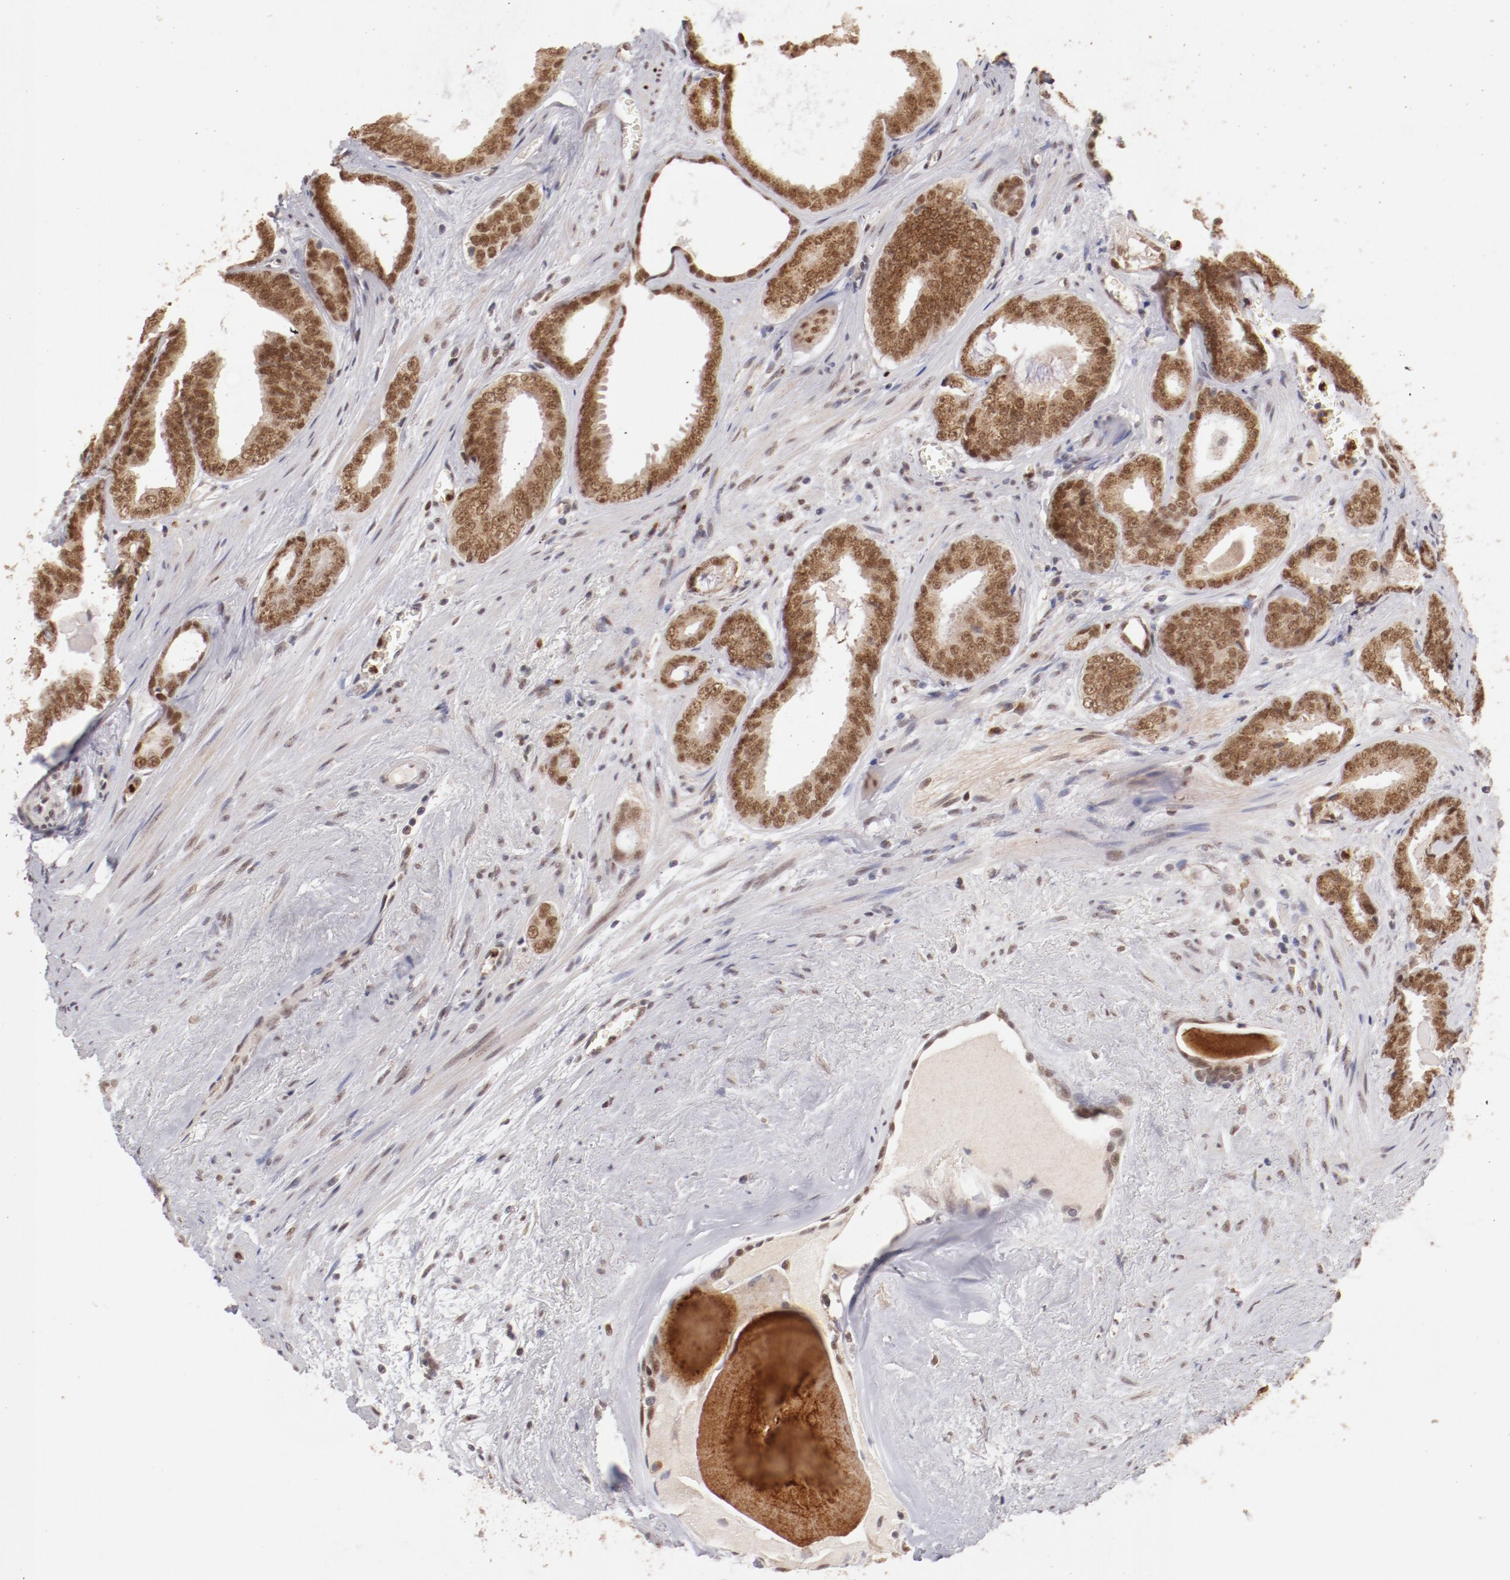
{"staining": {"intensity": "moderate", "quantity": ">75%", "location": "cytoplasmic/membranous,nuclear"}, "tissue": "prostate cancer", "cell_type": "Tumor cells", "image_type": "cancer", "snomed": [{"axis": "morphology", "description": "Adenocarcinoma, Medium grade"}, {"axis": "topography", "description": "Prostate"}], "caption": "DAB immunohistochemical staining of human prostate cancer shows moderate cytoplasmic/membranous and nuclear protein positivity in approximately >75% of tumor cells.", "gene": "NFE2", "patient": {"sex": "male", "age": 79}}